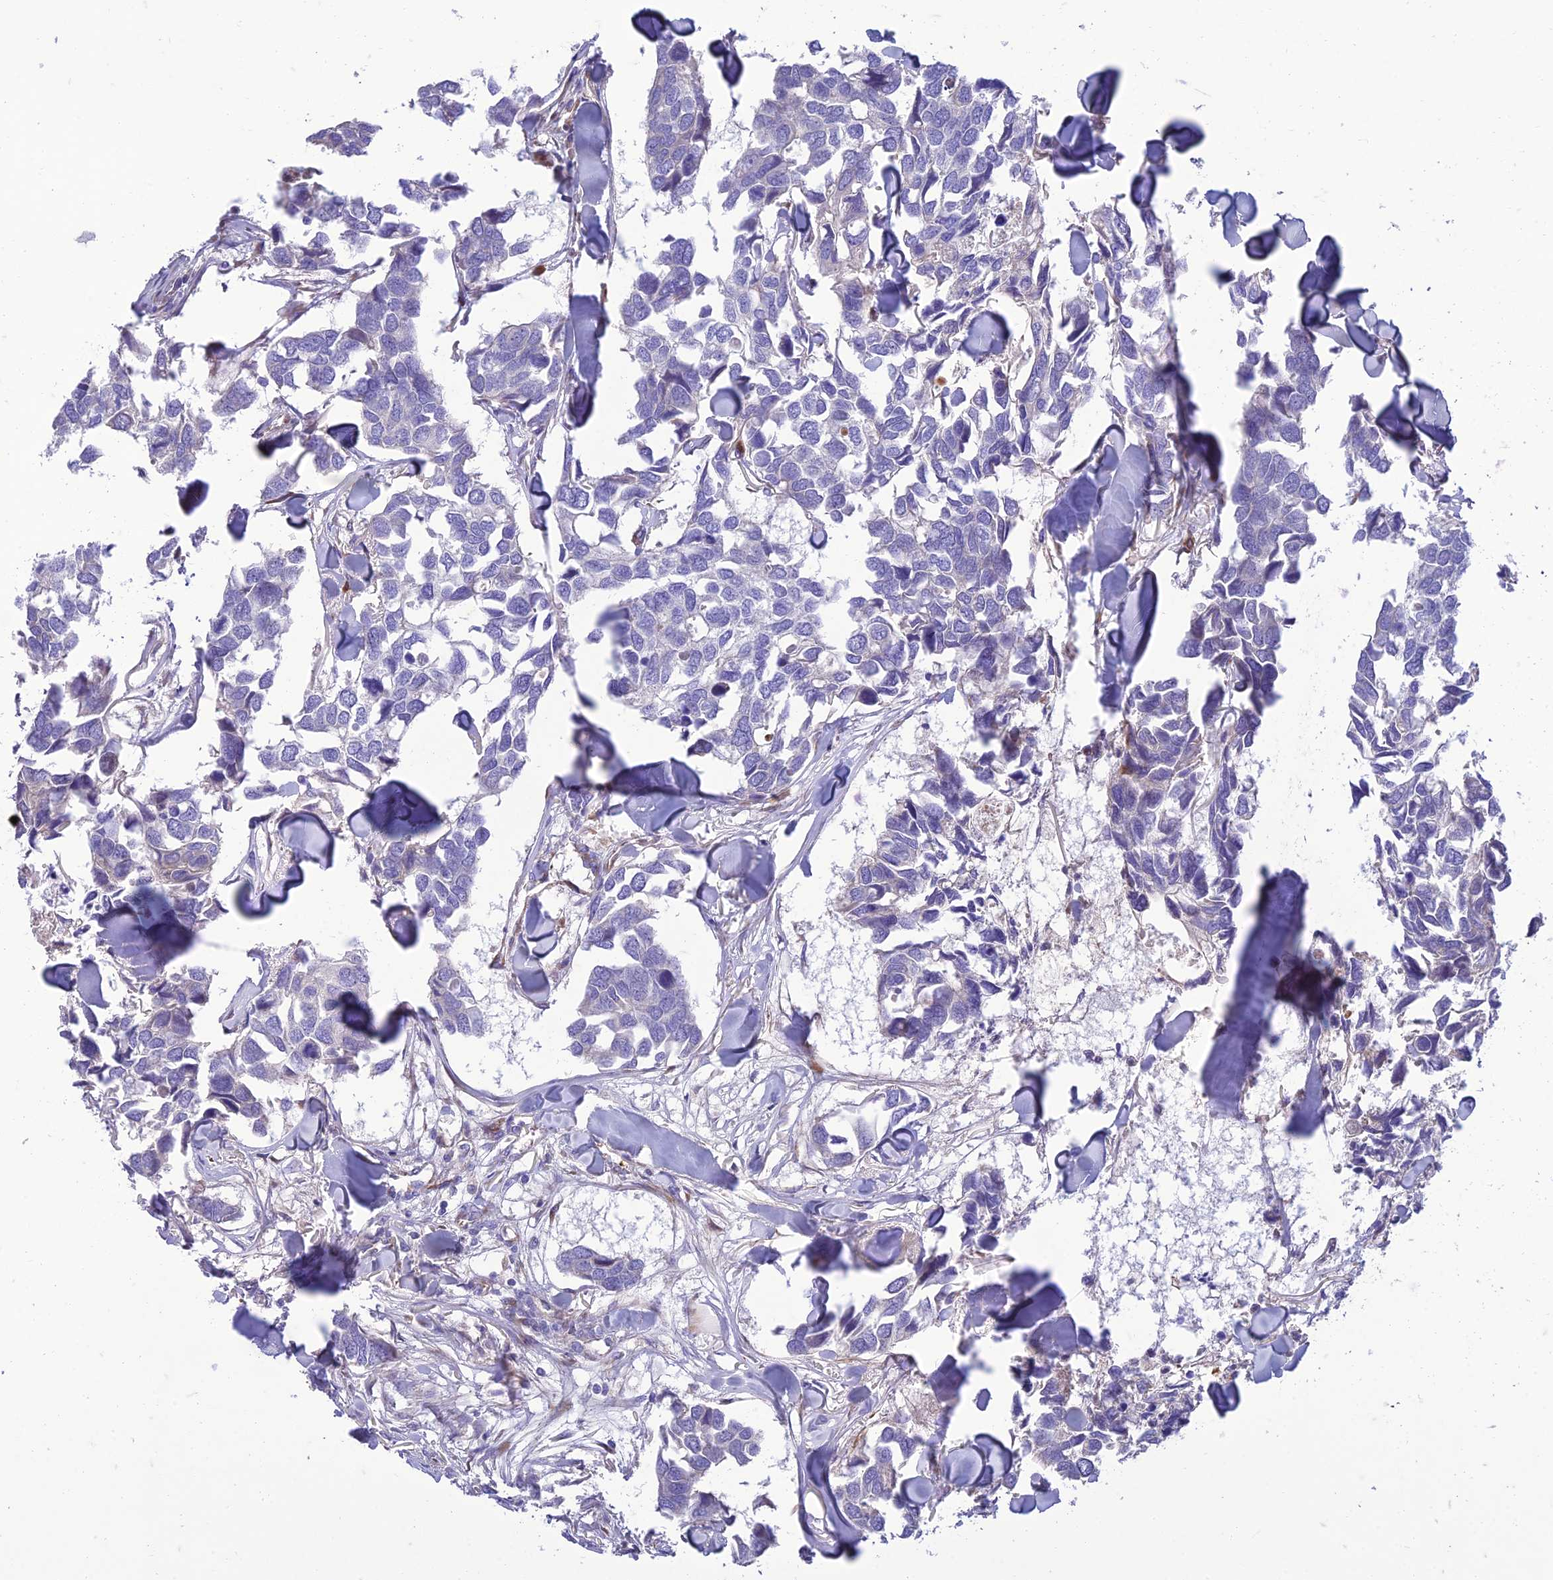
{"staining": {"intensity": "negative", "quantity": "none", "location": "none"}, "tissue": "breast cancer", "cell_type": "Tumor cells", "image_type": "cancer", "snomed": [{"axis": "morphology", "description": "Duct carcinoma"}, {"axis": "topography", "description": "Breast"}], "caption": "The immunohistochemistry micrograph has no significant staining in tumor cells of breast intraductal carcinoma tissue. (DAB immunohistochemistry with hematoxylin counter stain).", "gene": "SEL1L3", "patient": {"sex": "female", "age": 83}}